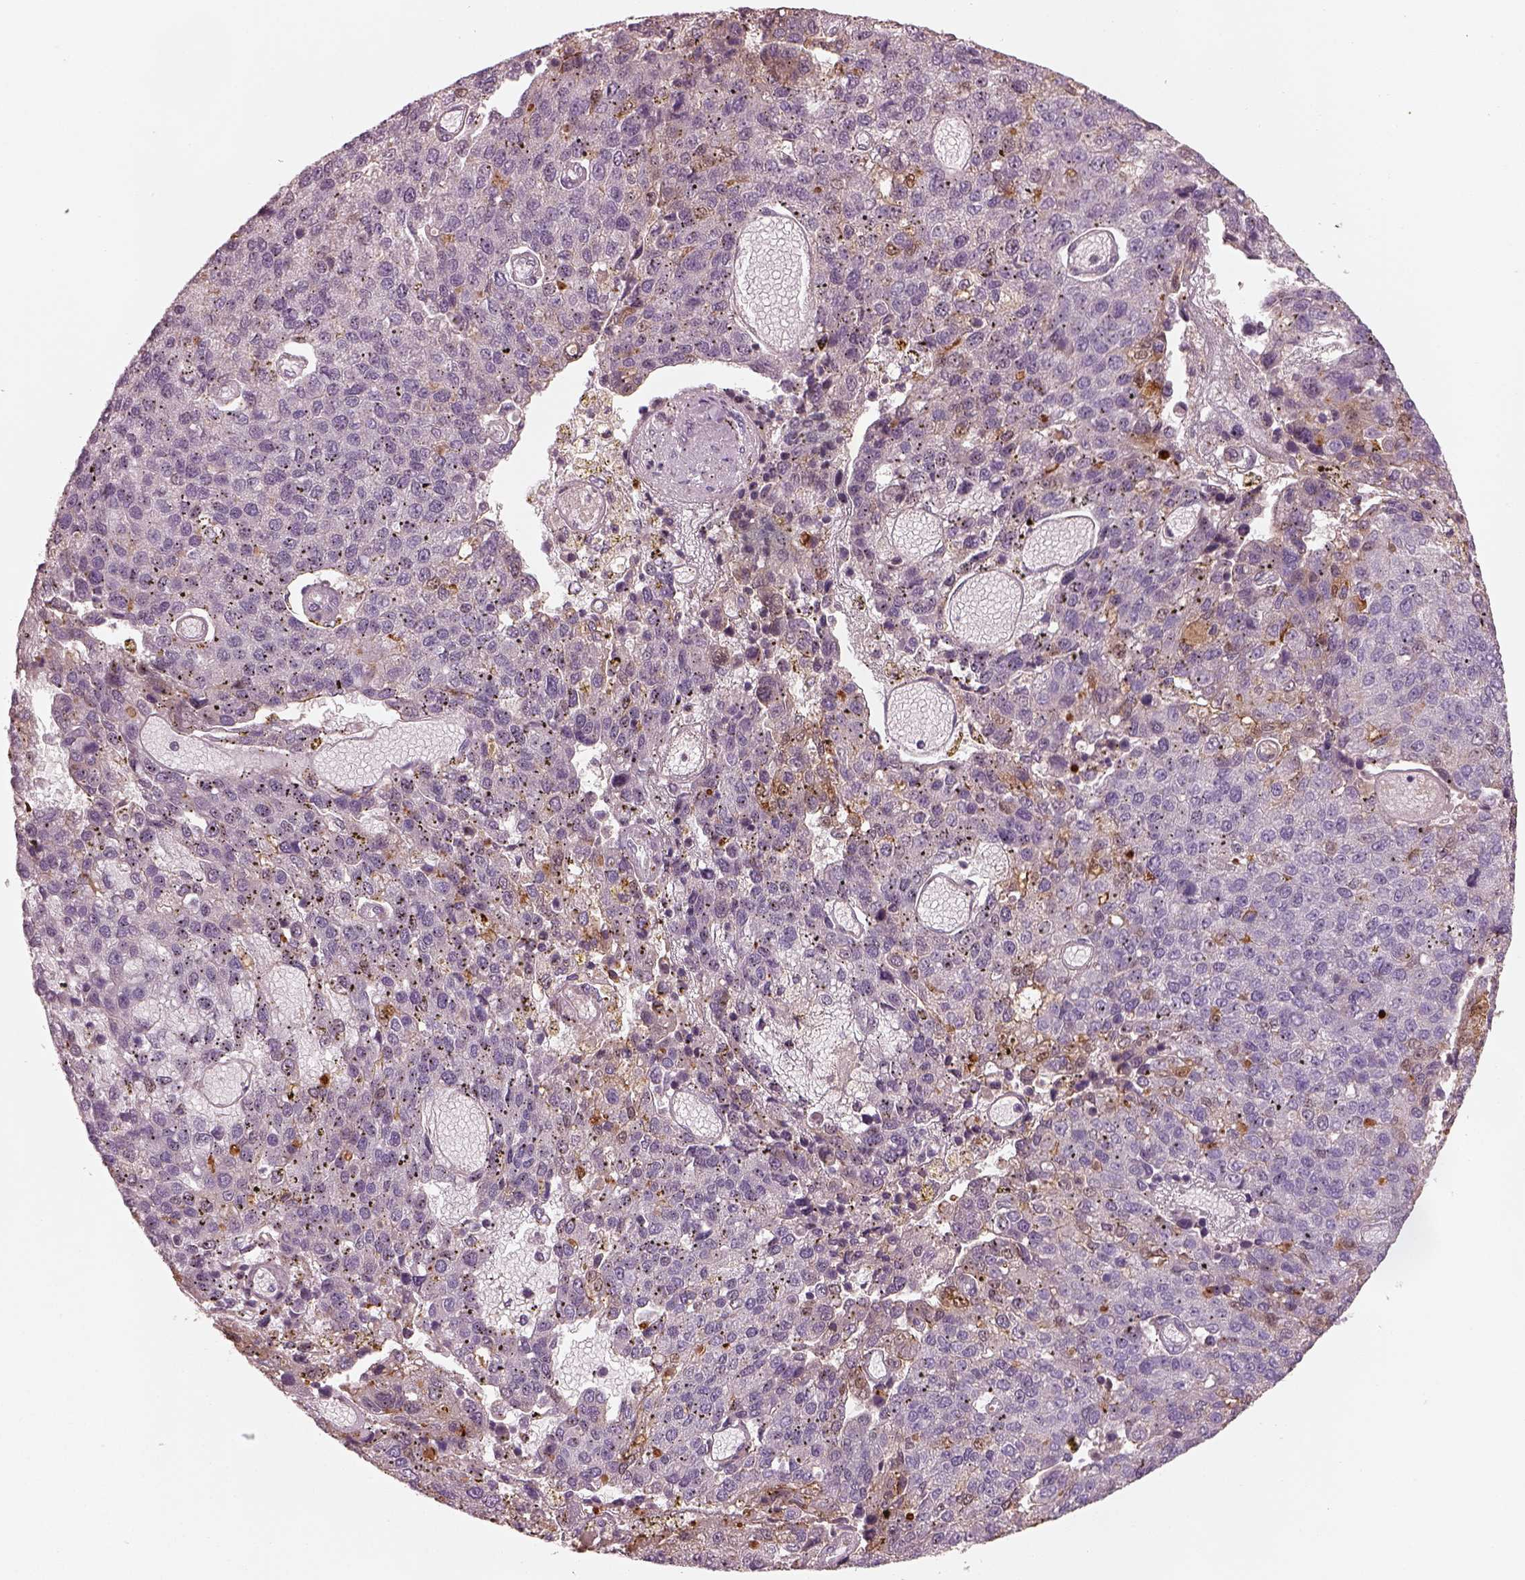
{"staining": {"intensity": "moderate", "quantity": "<25%", "location": "cytoplasmic/membranous,nuclear"}, "tissue": "pancreatic cancer", "cell_type": "Tumor cells", "image_type": "cancer", "snomed": [{"axis": "morphology", "description": "Adenocarcinoma, NOS"}, {"axis": "topography", "description": "Pancreas"}], "caption": "Protein expression analysis of human adenocarcinoma (pancreatic) reveals moderate cytoplasmic/membranous and nuclear expression in approximately <25% of tumor cells.", "gene": "SDCBP2", "patient": {"sex": "female", "age": 61}}